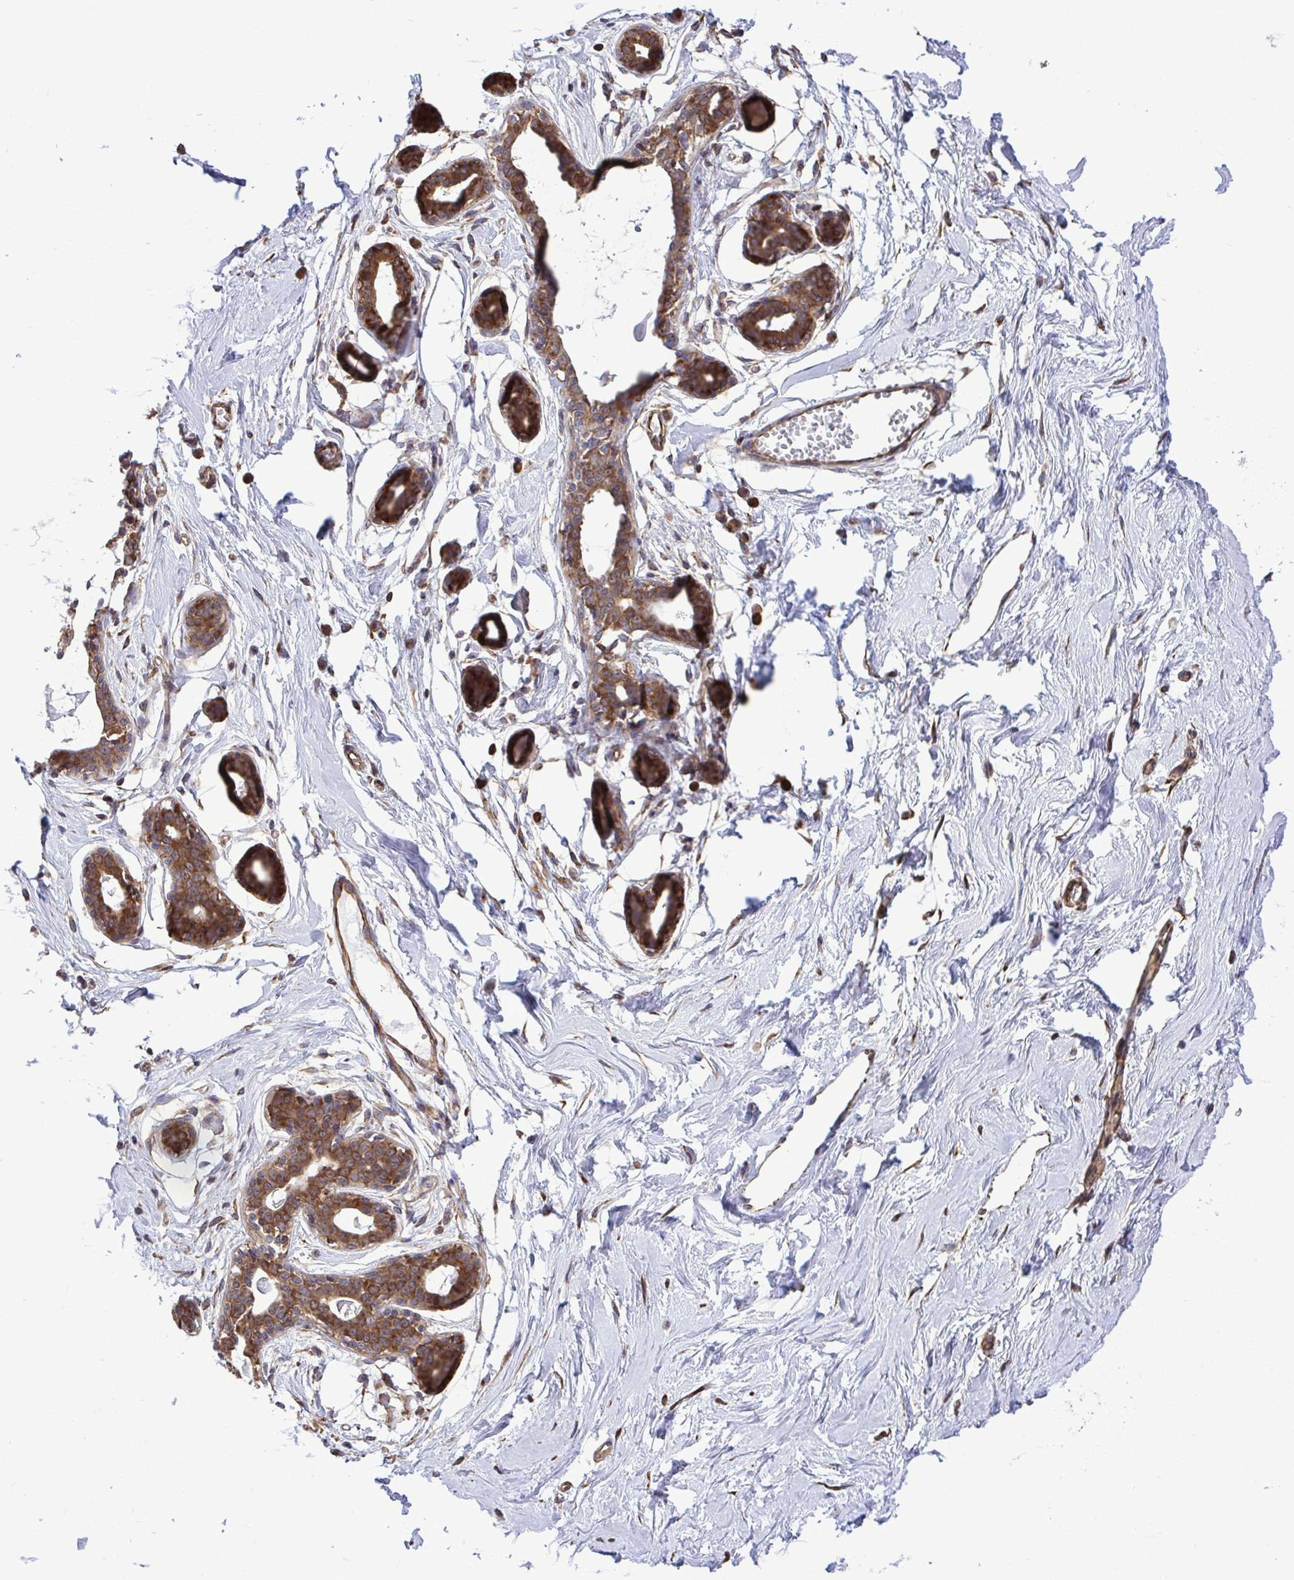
{"staining": {"intensity": "negative", "quantity": "none", "location": "none"}, "tissue": "breast", "cell_type": "Adipocytes", "image_type": "normal", "snomed": [{"axis": "morphology", "description": "Normal tissue, NOS"}, {"axis": "topography", "description": "Breast"}], "caption": "This is a photomicrograph of immunohistochemistry staining of benign breast, which shows no staining in adipocytes. Brightfield microscopy of immunohistochemistry (IHC) stained with DAB (3,3'-diaminobenzidine) (brown) and hematoxylin (blue), captured at high magnification.", "gene": "RPS15", "patient": {"sex": "female", "age": 45}}